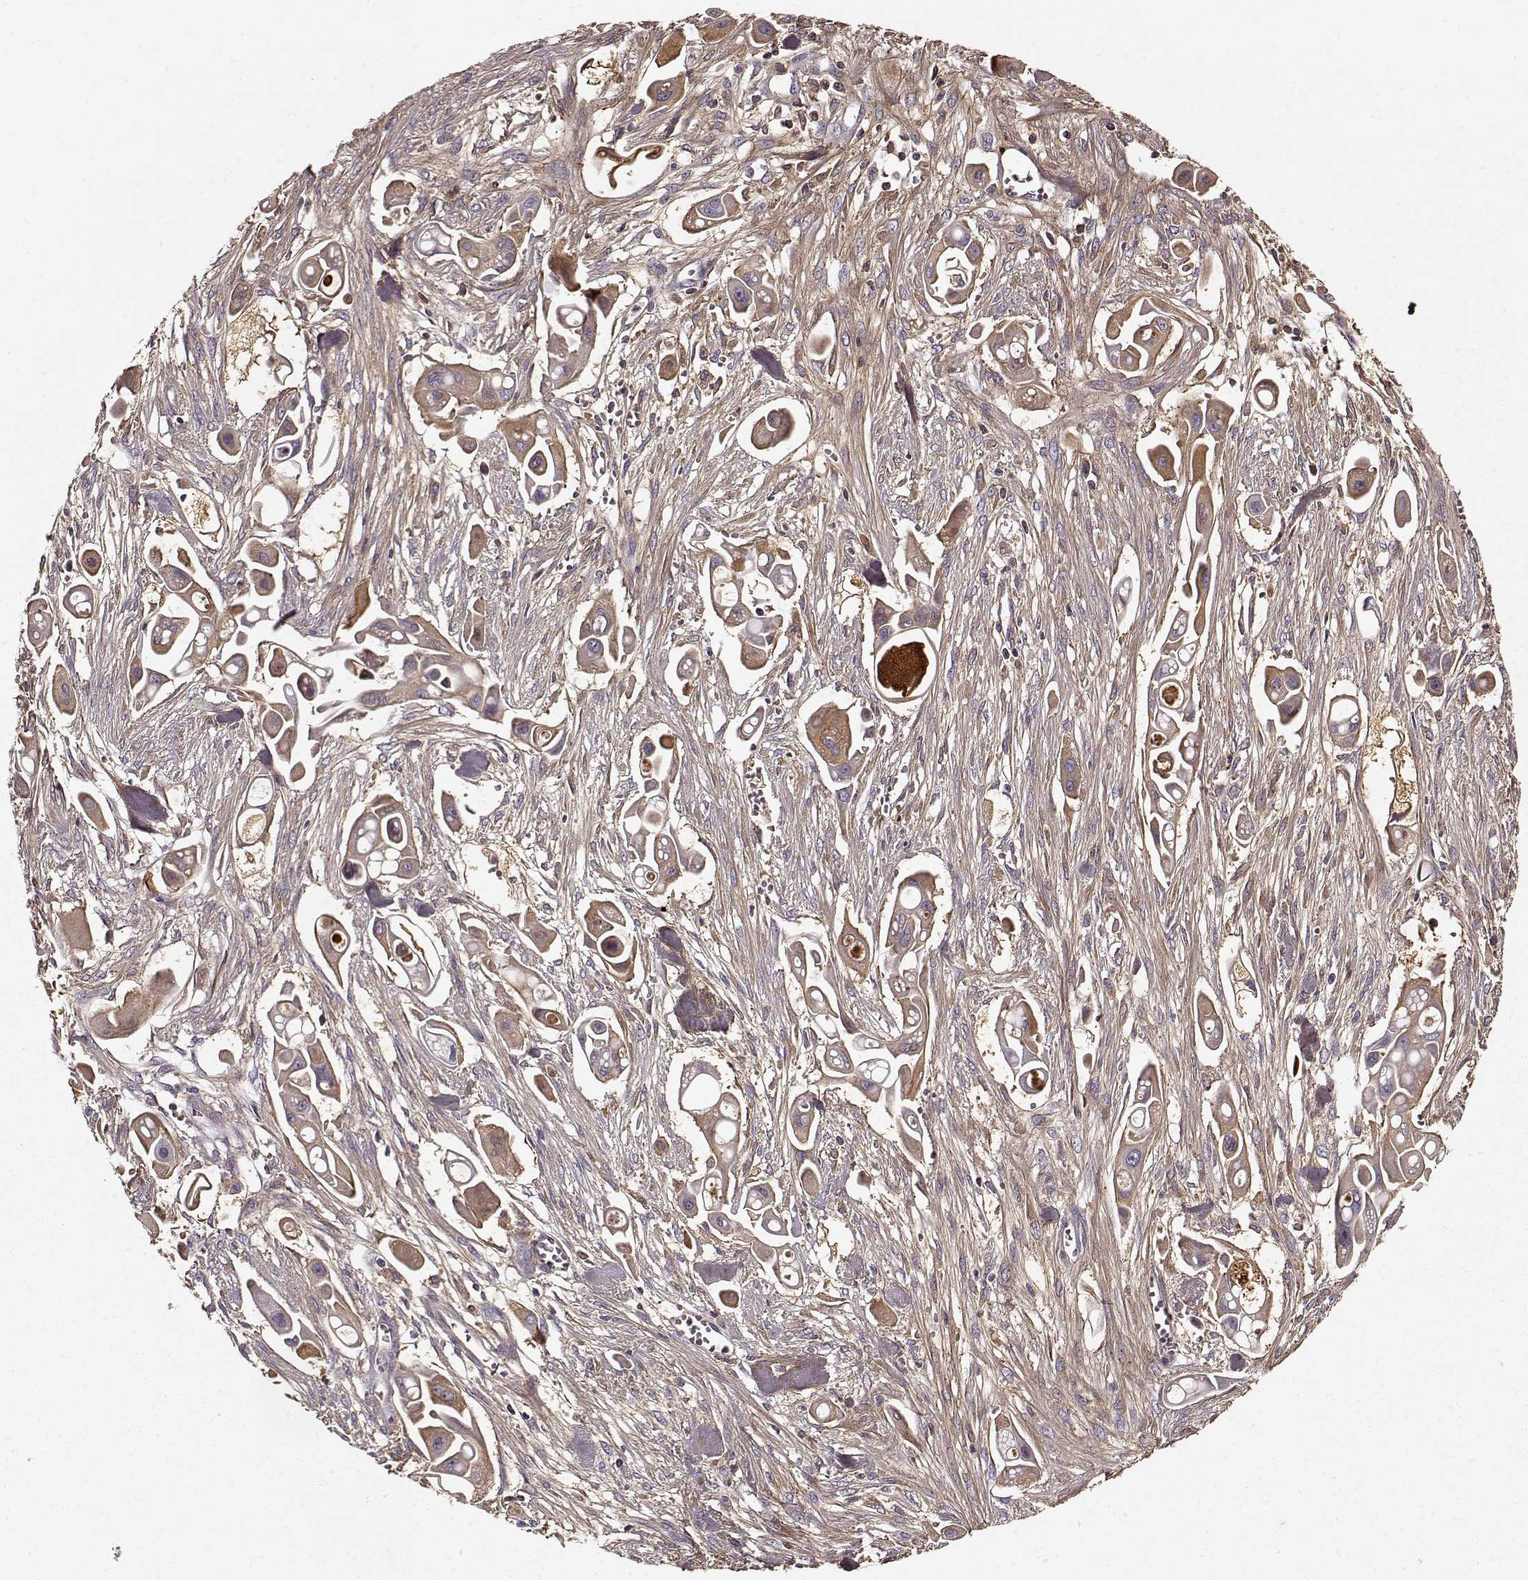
{"staining": {"intensity": "weak", "quantity": ">75%", "location": "cytoplasmic/membranous"}, "tissue": "pancreatic cancer", "cell_type": "Tumor cells", "image_type": "cancer", "snomed": [{"axis": "morphology", "description": "Adenocarcinoma, NOS"}, {"axis": "topography", "description": "Pancreas"}], "caption": "The image shows a brown stain indicating the presence of a protein in the cytoplasmic/membranous of tumor cells in pancreatic adenocarcinoma.", "gene": "LUM", "patient": {"sex": "male", "age": 50}}